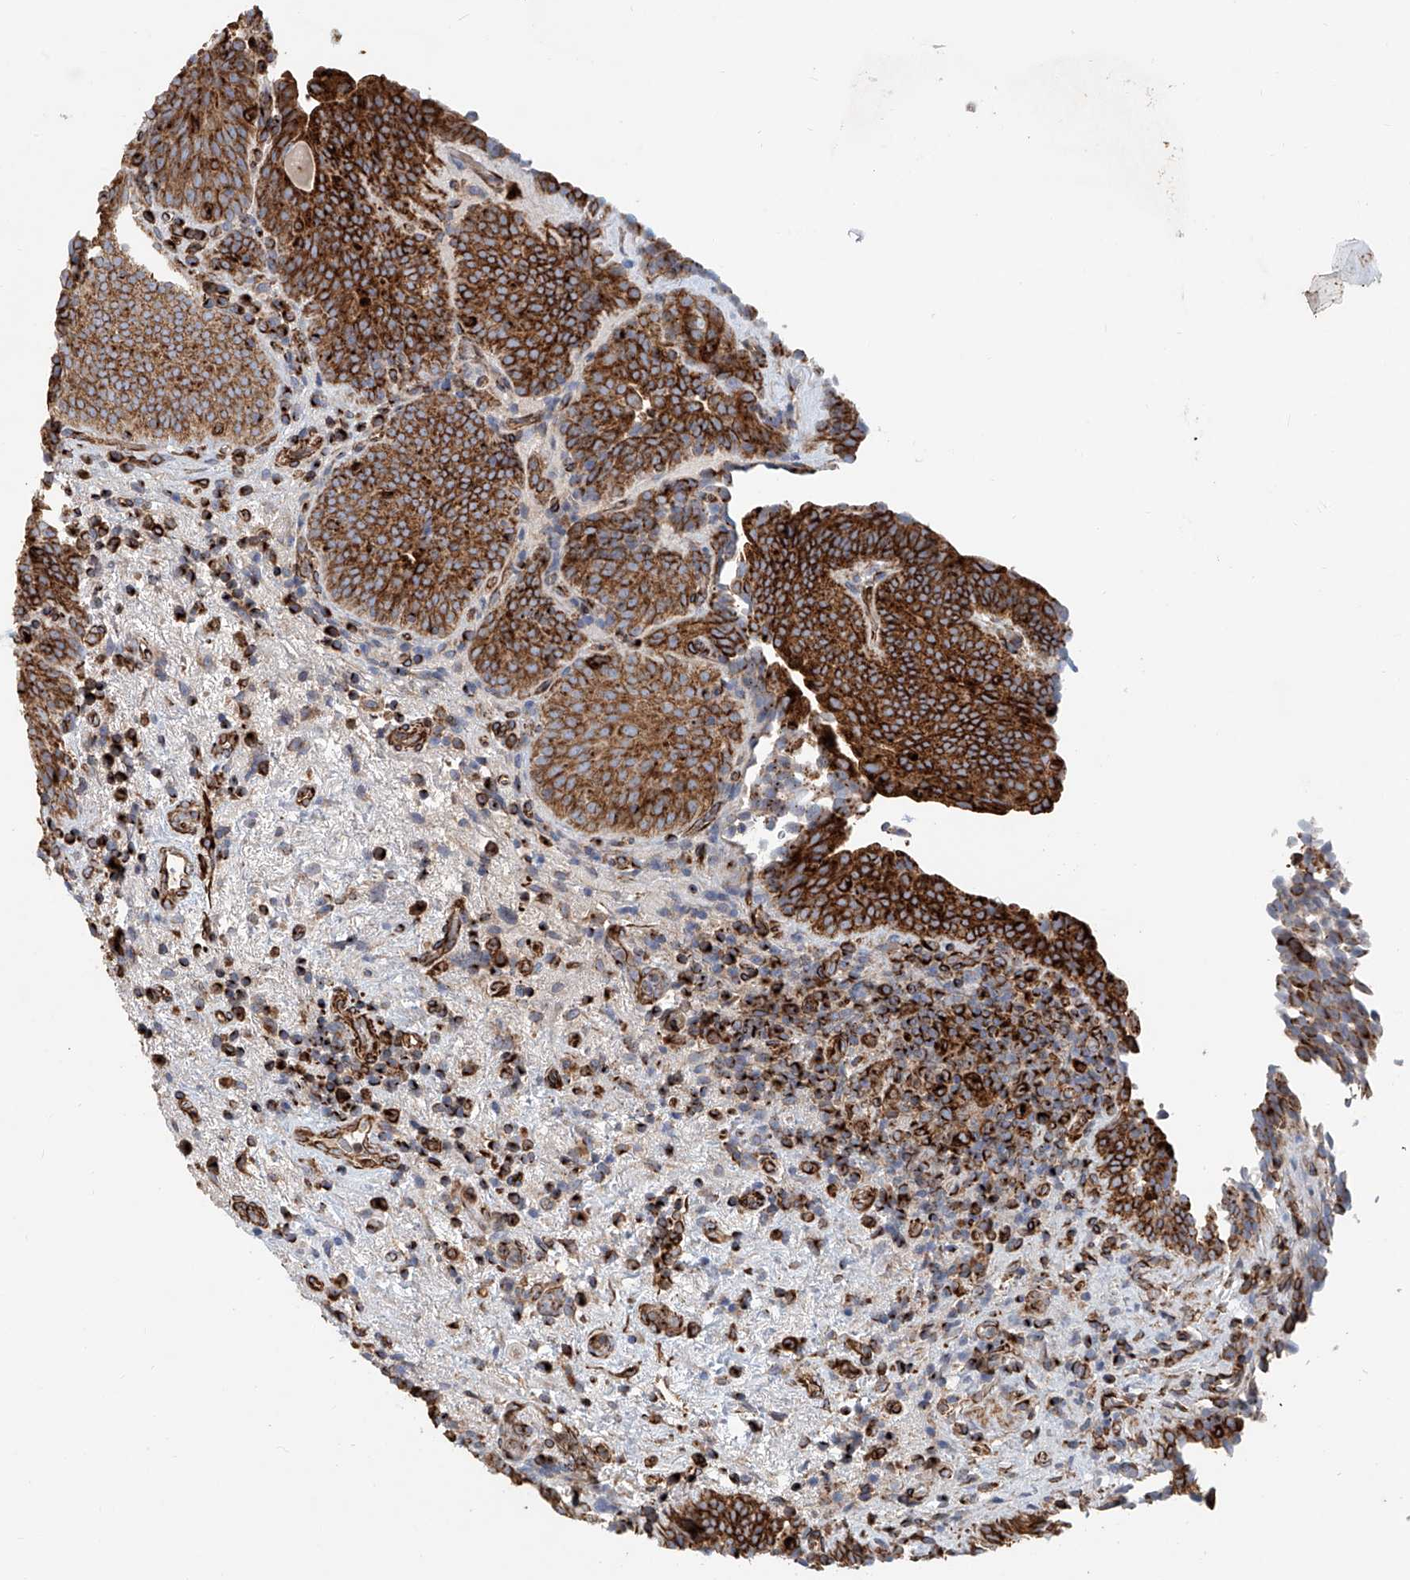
{"staining": {"intensity": "strong", "quantity": ">75%", "location": "cytoplasmic/membranous"}, "tissue": "urinary bladder", "cell_type": "Urothelial cells", "image_type": "normal", "snomed": [{"axis": "morphology", "description": "Normal tissue, NOS"}, {"axis": "topography", "description": "Urinary bladder"}], "caption": "Protein expression analysis of unremarkable urinary bladder exhibits strong cytoplasmic/membranous staining in approximately >75% of urothelial cells. (IHC, brightfield microscopy, high magnification).", "gene": "HGSNAT", "patient": {"sex": "male", "age": 83}}